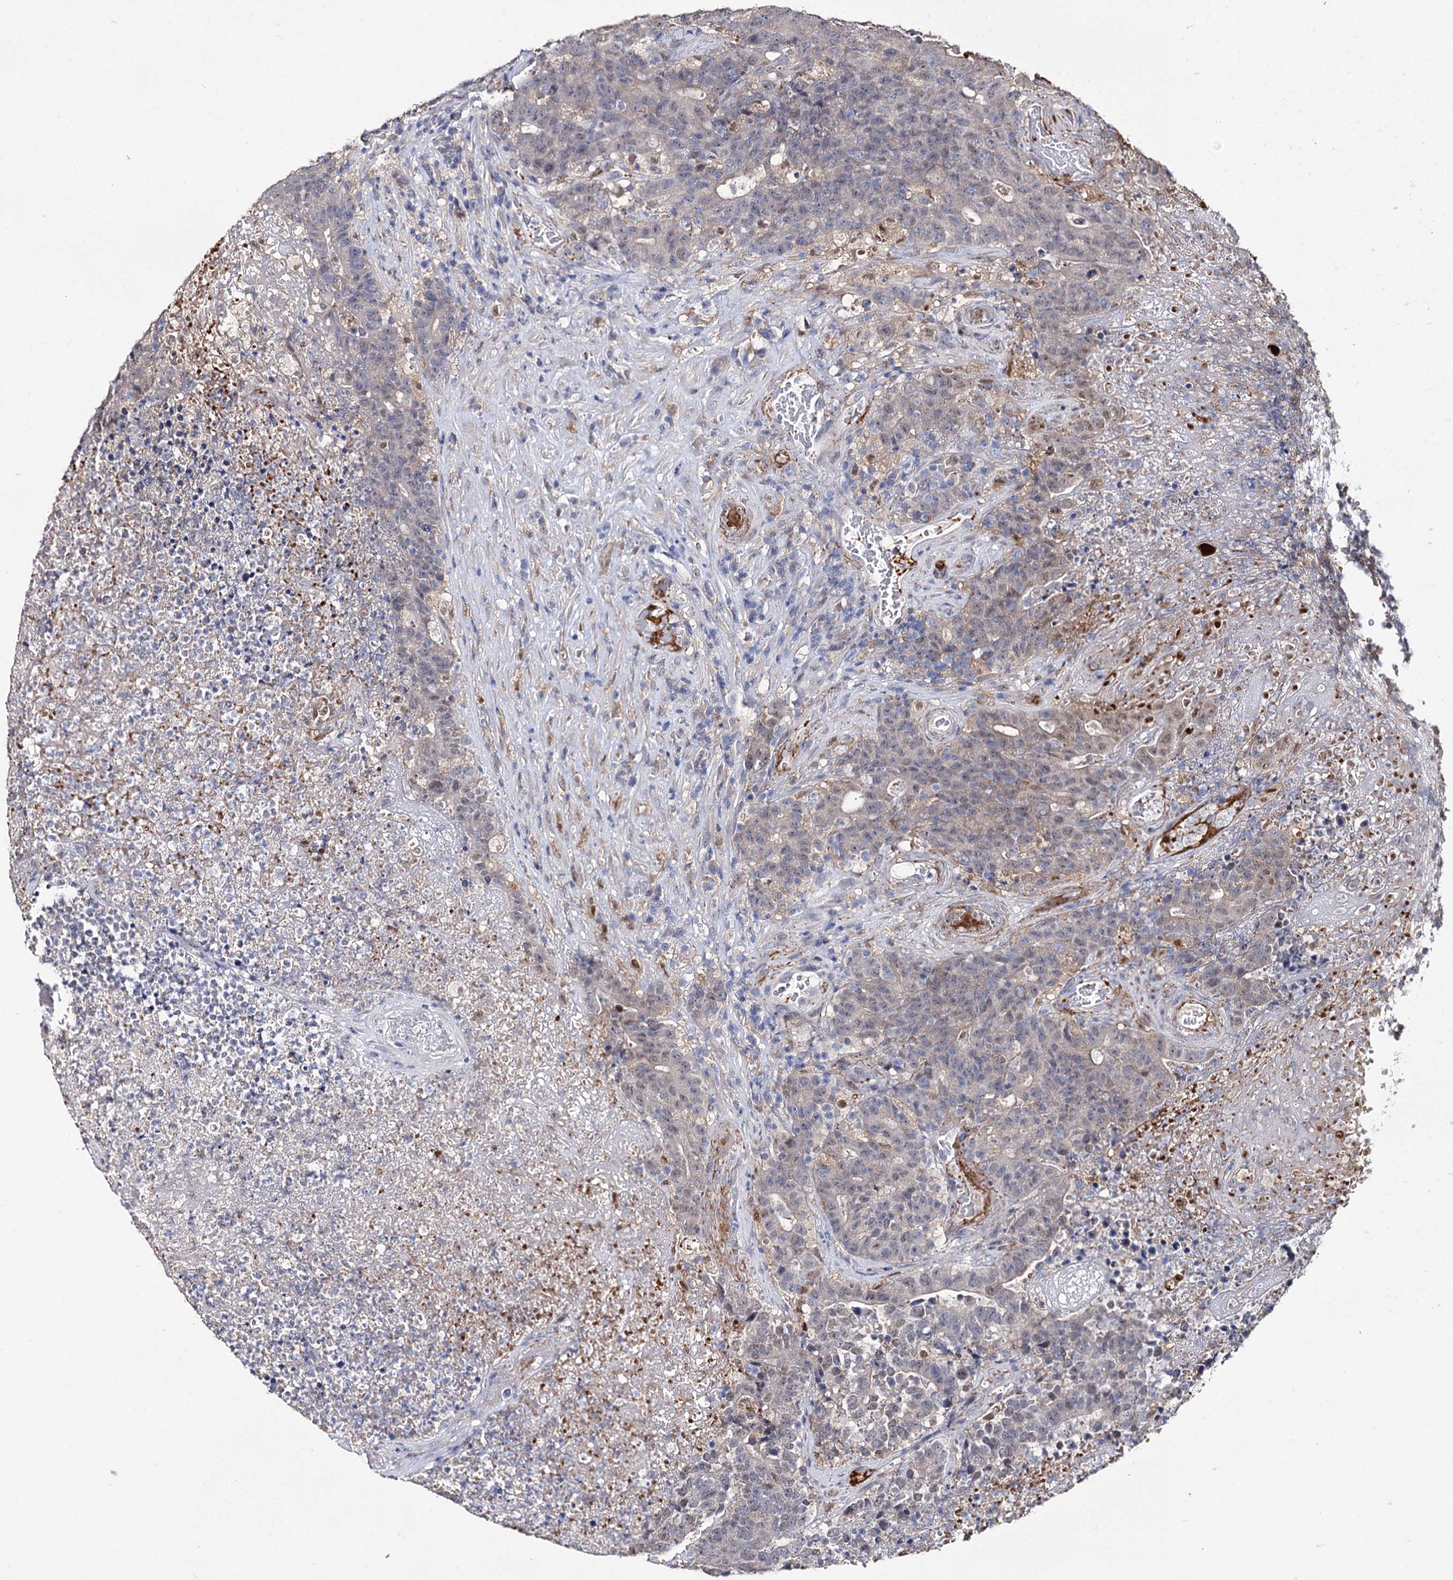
{"staining": {"intensity": "negative", "quantity": "none", "location": "none"}, "tissue": "colorectal cancer", "cell_type": "Tumor cells", "image_type": "cancer", "snomed": [{"axis": "morphology", "description": "Adenocarcinoma, NOS"}, {"axis": "topography", "description": "Colon"}], "caption": "This is a micrograph of IHC staining of colorectal cancer, which shows no staining in tumor cells.", "gene": "DNAH6", "patient": {"sex": "female", "age": 75}}